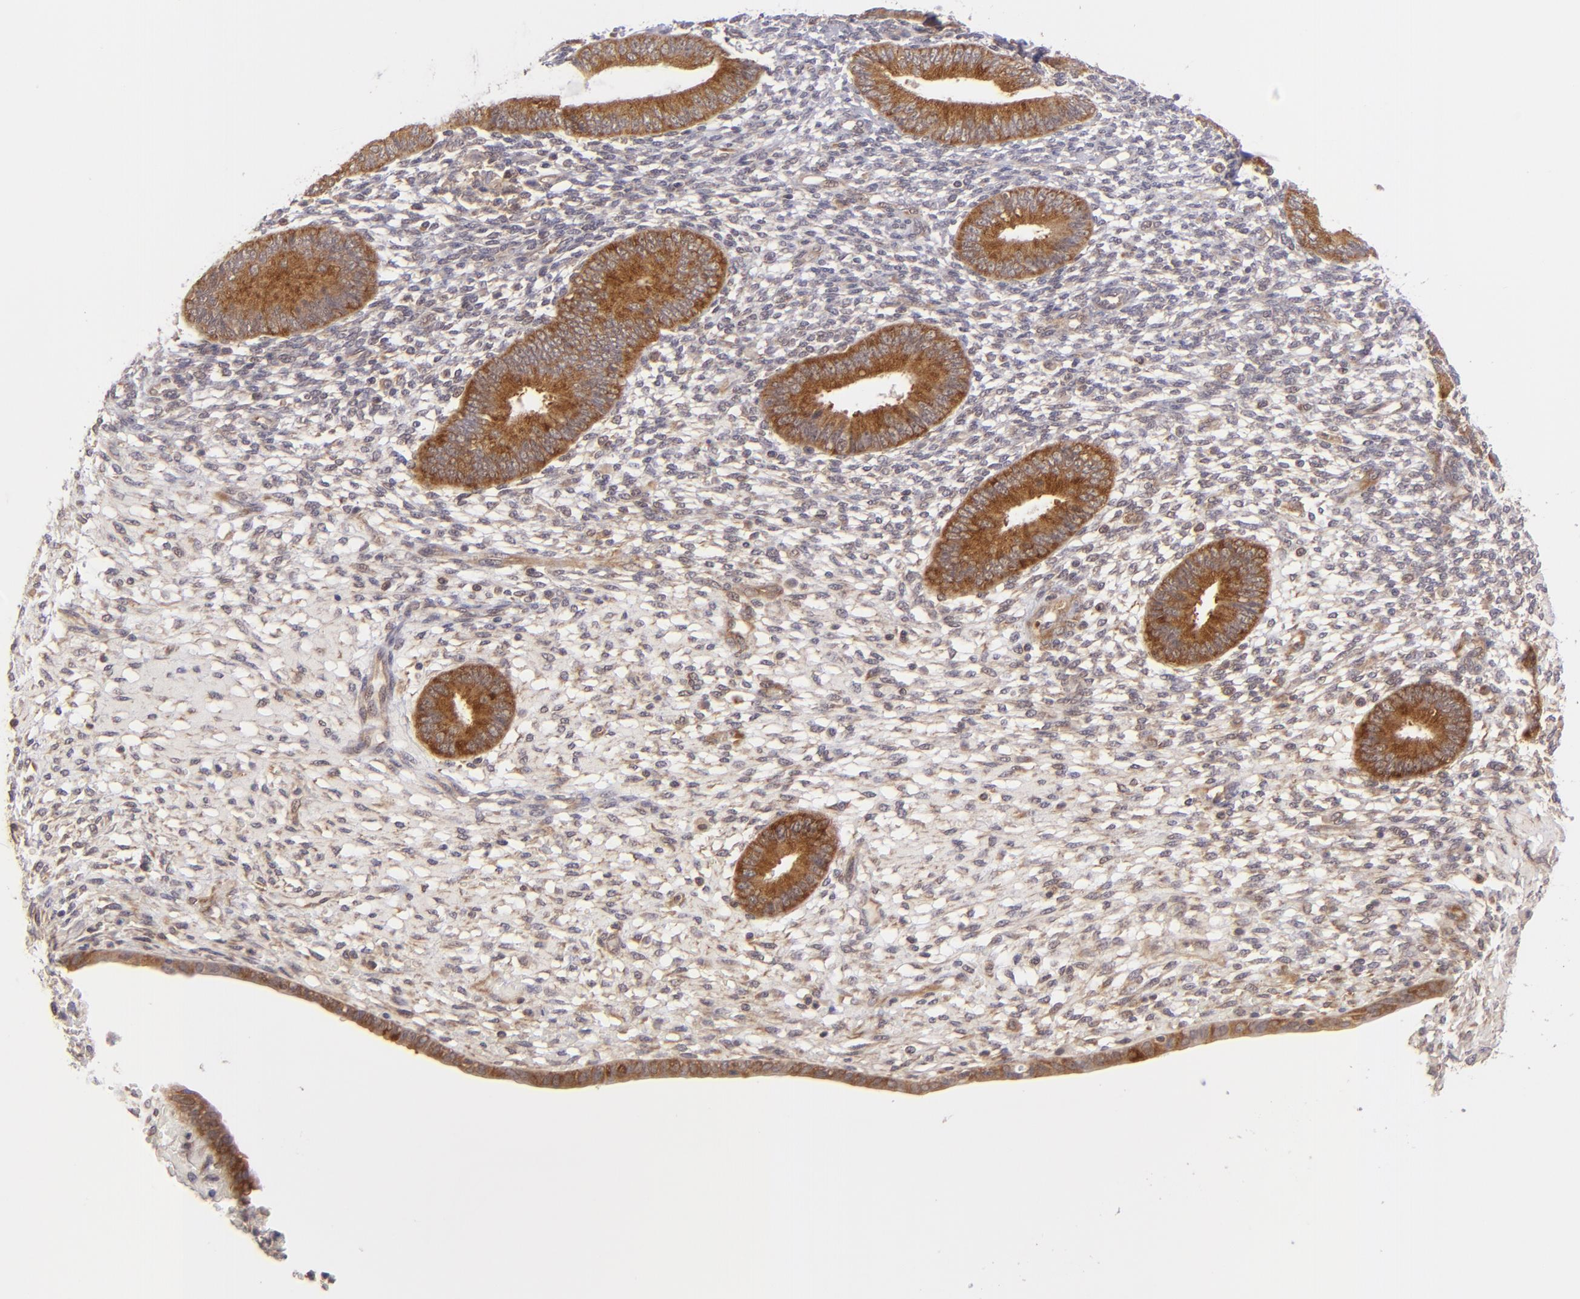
{"staining": {"intensity": "weak", "quantity": "<25%", "location": "cytoplasmic/membranous"}, "tissue": "endometrium", "cell_type": "Cells in endometrial stroma", "image_type": "normal", "snomed": [{"axis": "morphology", "description": "Normal tissue, NOS"}, {"axis": "topography", "description": "Endometrium"}], "caption": "The micrograph displays no staining of cells in endometrial stroma in benign endometrium.", "gene": "PTPN13", "patient": {"sex": "female", "age": 42}}